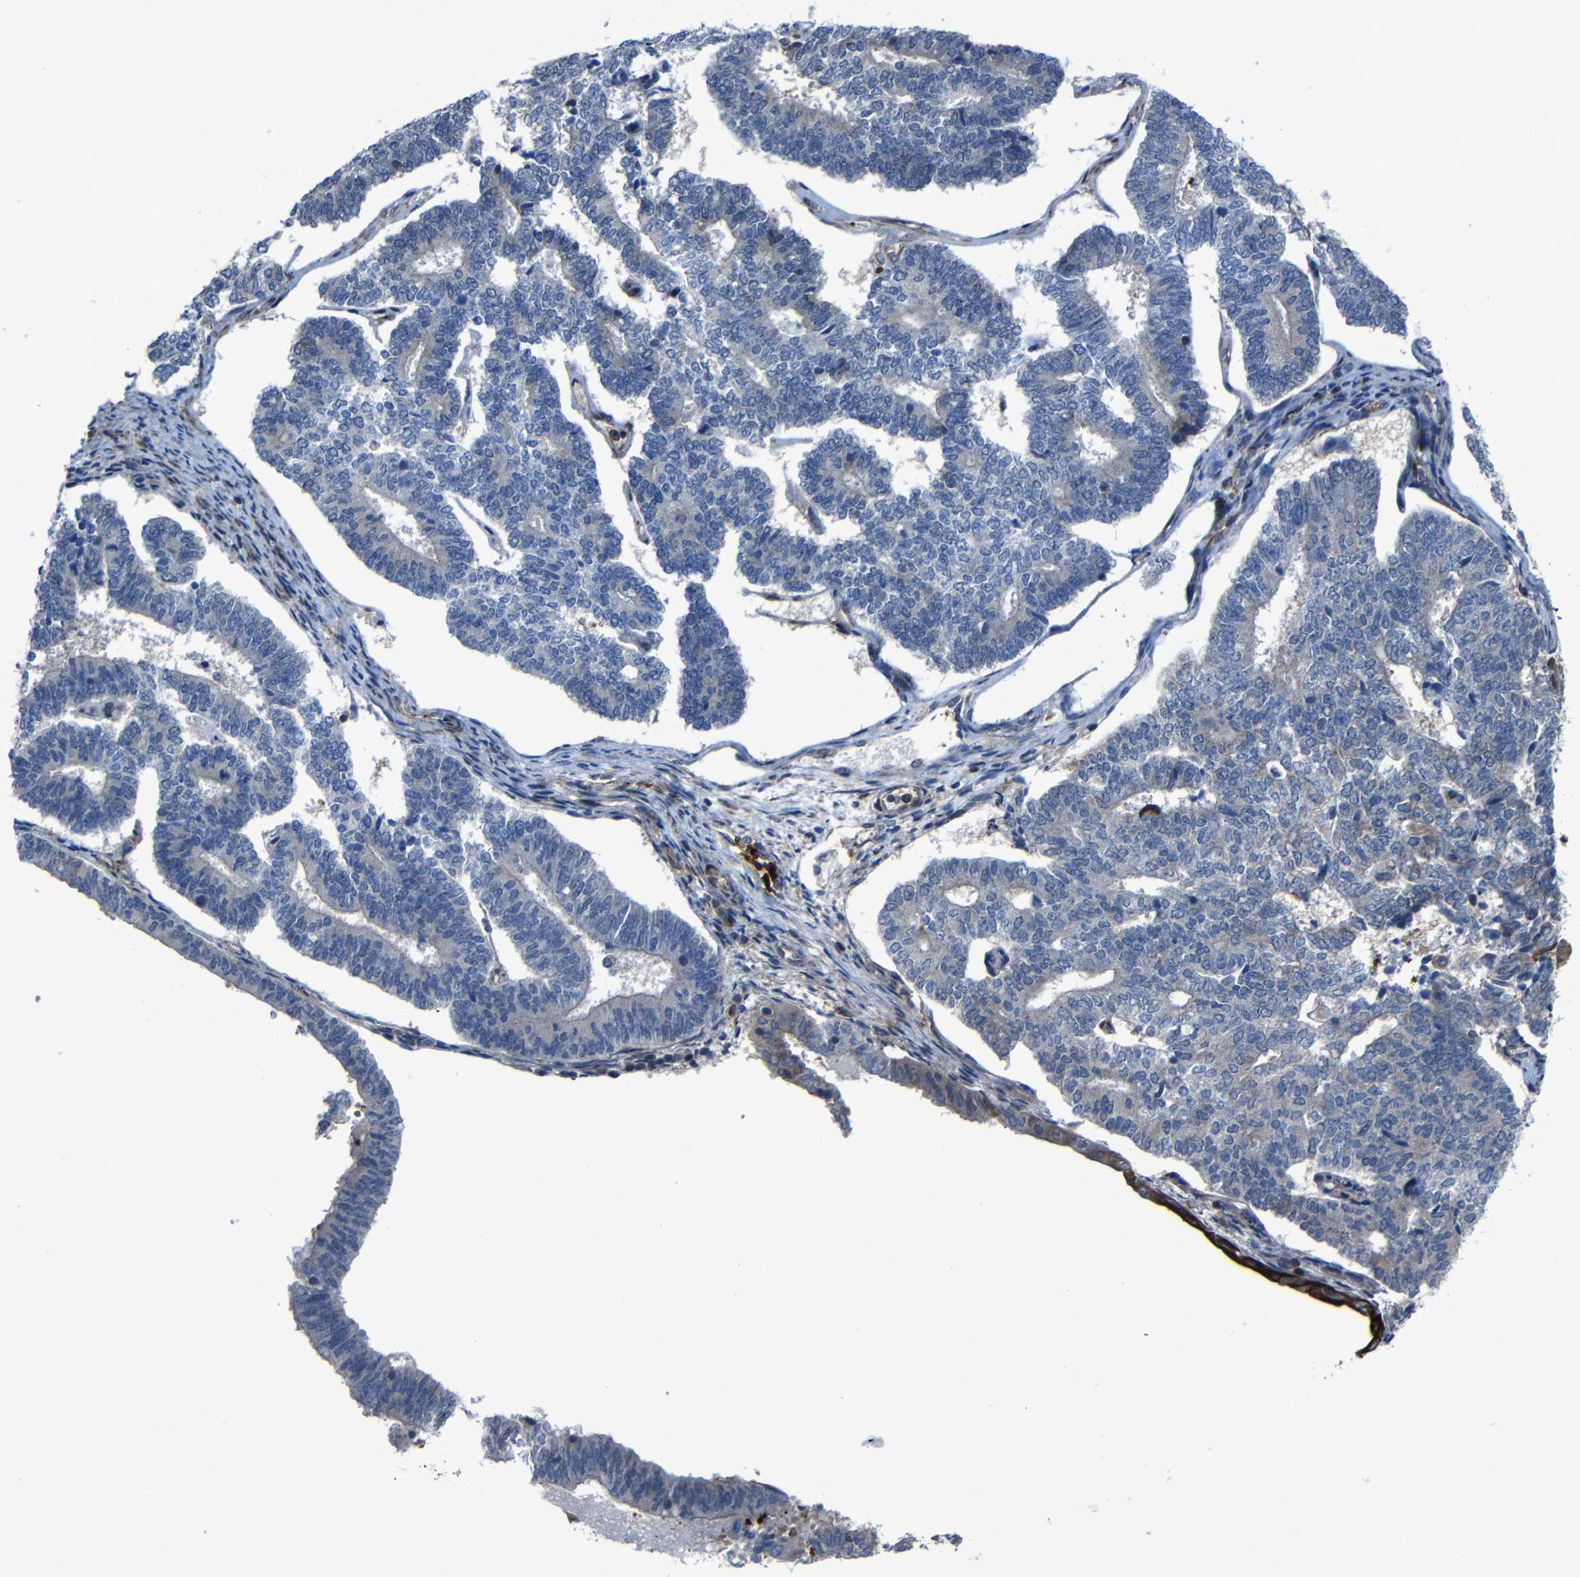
{"staining": {"intensity": "weak", "quantity": "<25%", "location": "cytoplasmic/membranous"}, "tissue": "endometrial cancer", "cell_type": "Tumor cells", "image_type": "cancer", "snomed": [{"axis": "morphology", "description": "Adenocarcinoma, NOS"}, {"axis": "topography", "description": "Endometrium"}], "caption": "Protein analysis of endometrial adenocarcinoma exhibits no significant staining in tumor cells.", "gene": "KIAA0513", "patient": {"sex": "female", "age": 70}}